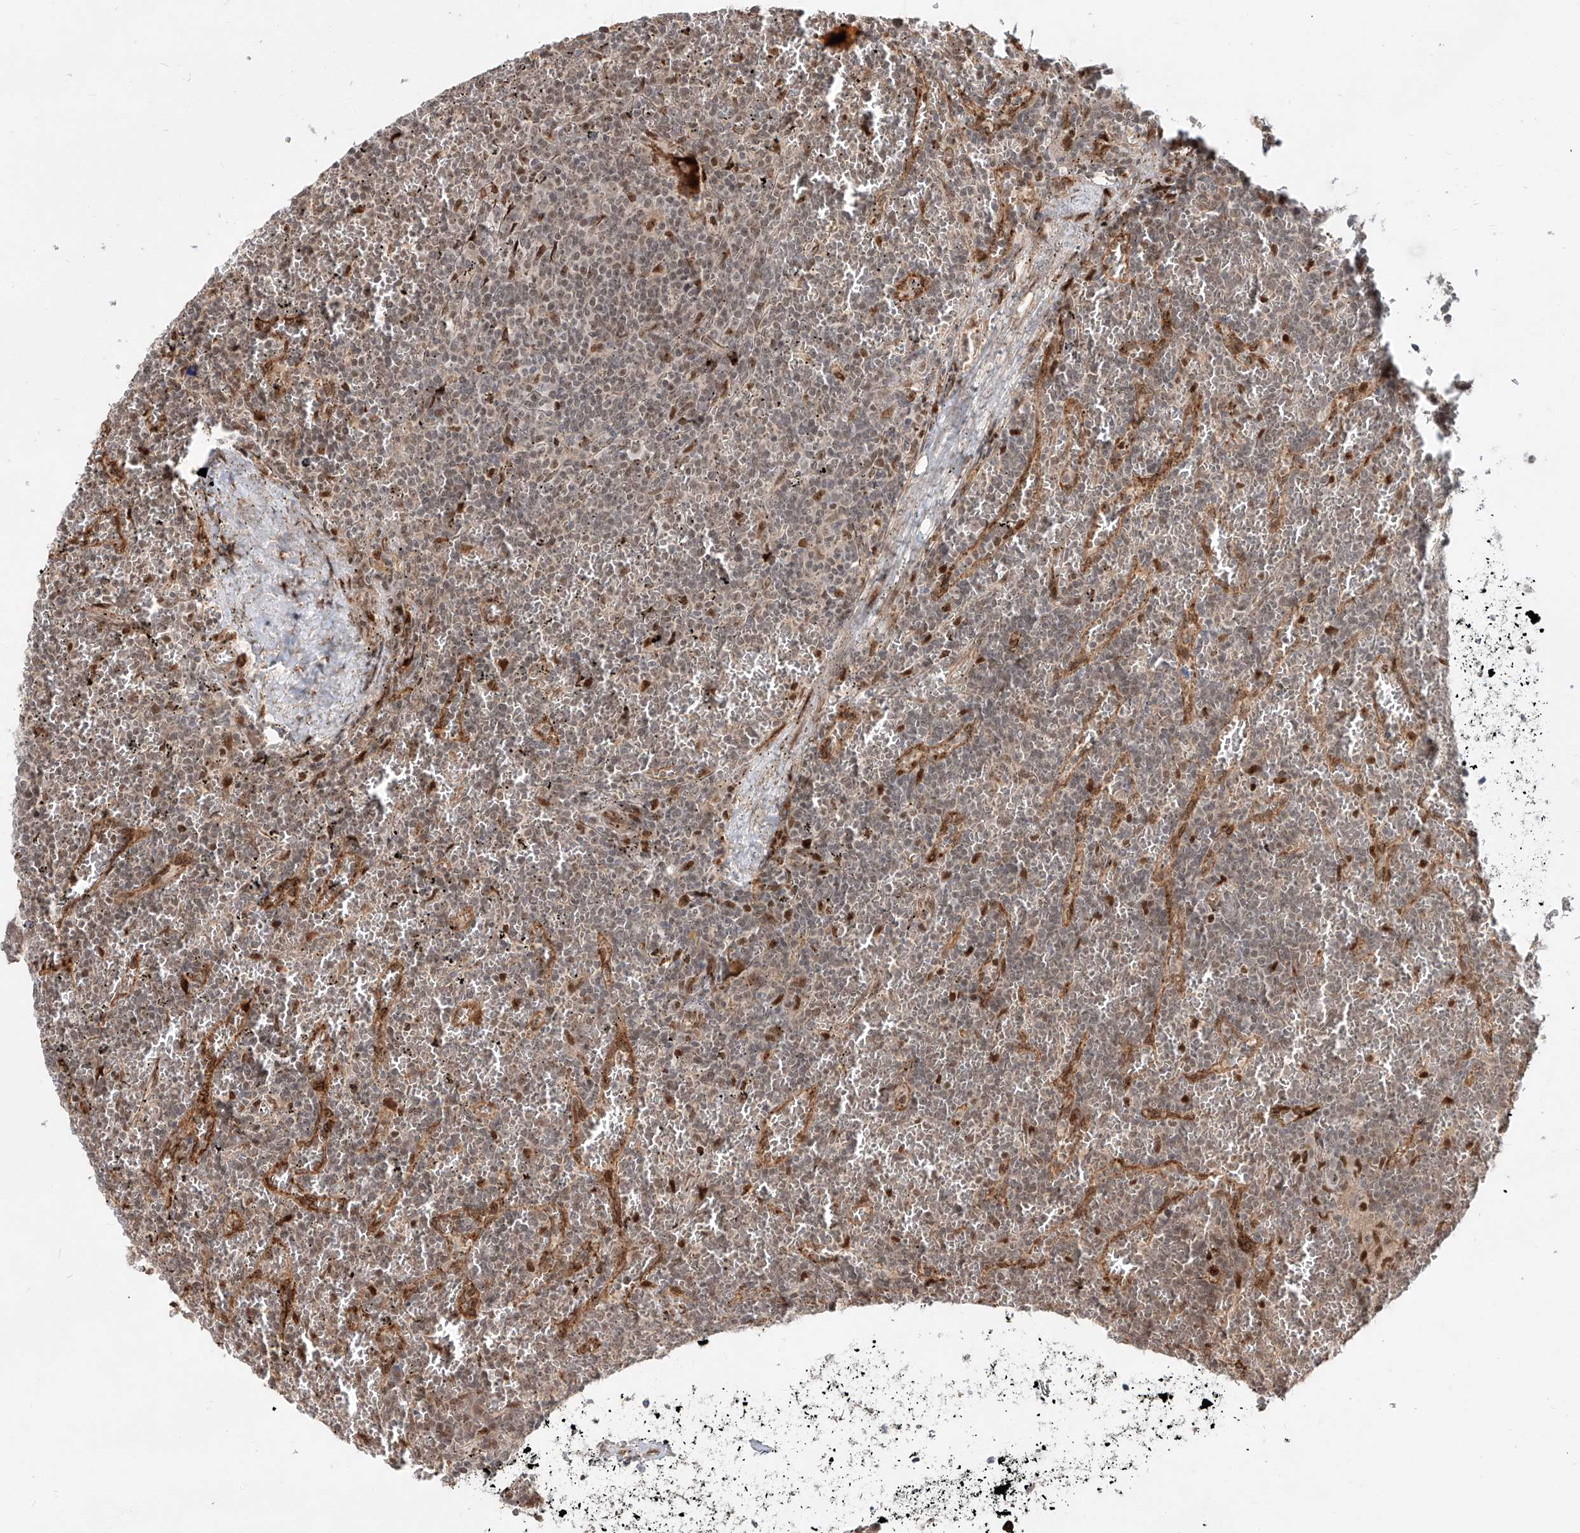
{"staining": {"intensity": "weak", "quantity": "25%-75%", "location": "nuclear"}, "tissue": "lymphoma", "cell_type": "Tumor cells", "image_type": "cancer", "snomed": [{"axis": "morphology", "description": "Malignant lymphoma, non-Hodgkin's type, Low grade"}, {"axis": "topography", "description": "Spleen"}], "caption": "DAB immunohistochemical staining of malignant lymphoma, non-Hodgkin's type (low-grade) exhibits weak nuclear protein staining in about 25%-75% of tumor cells.", "gene": "ZNF710", "patient": {"sex": "female", "age": 19}}